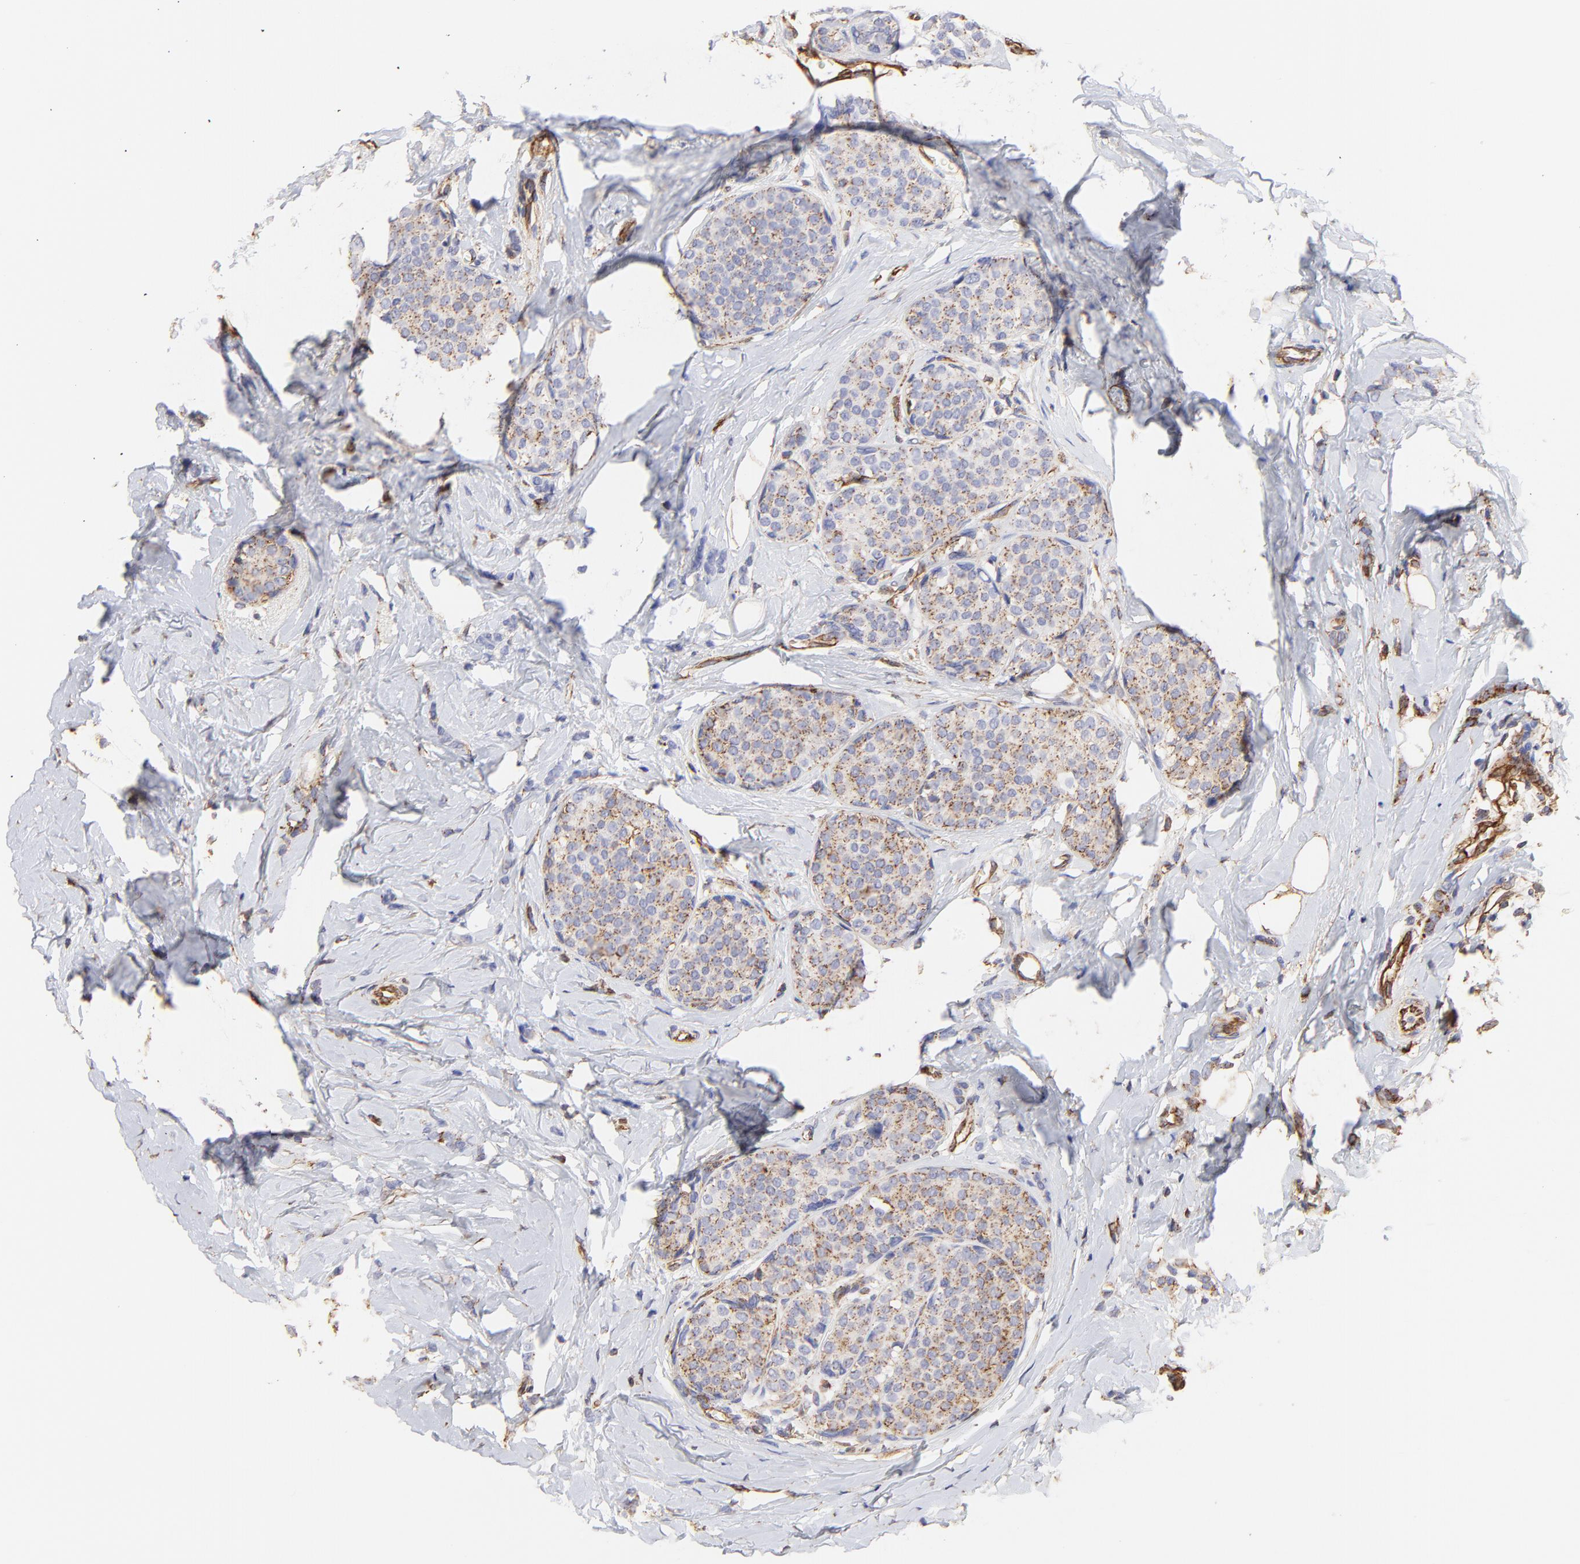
{"staining": {"intensity": "moderate", "quantity": ">75%", "location": "cytoplasmic/membranous"}, "tissue": "breast cancer", "cell_type": "Tumor cells", "image_type": "cancer", "snomed": [{"axis": "morphology", "description": "Lobular carcinoma"}, {"axis": "topography", "description": "Breast"}], "caption": "Immunohistochemical staining of breast cancer (lobular carcinoma) exhibits moderate cytoplasmic/membranous protein expression in about >75% of tumor cells.", "gene": "COX8C", "patient": {"sex": "female", "age": 64}}